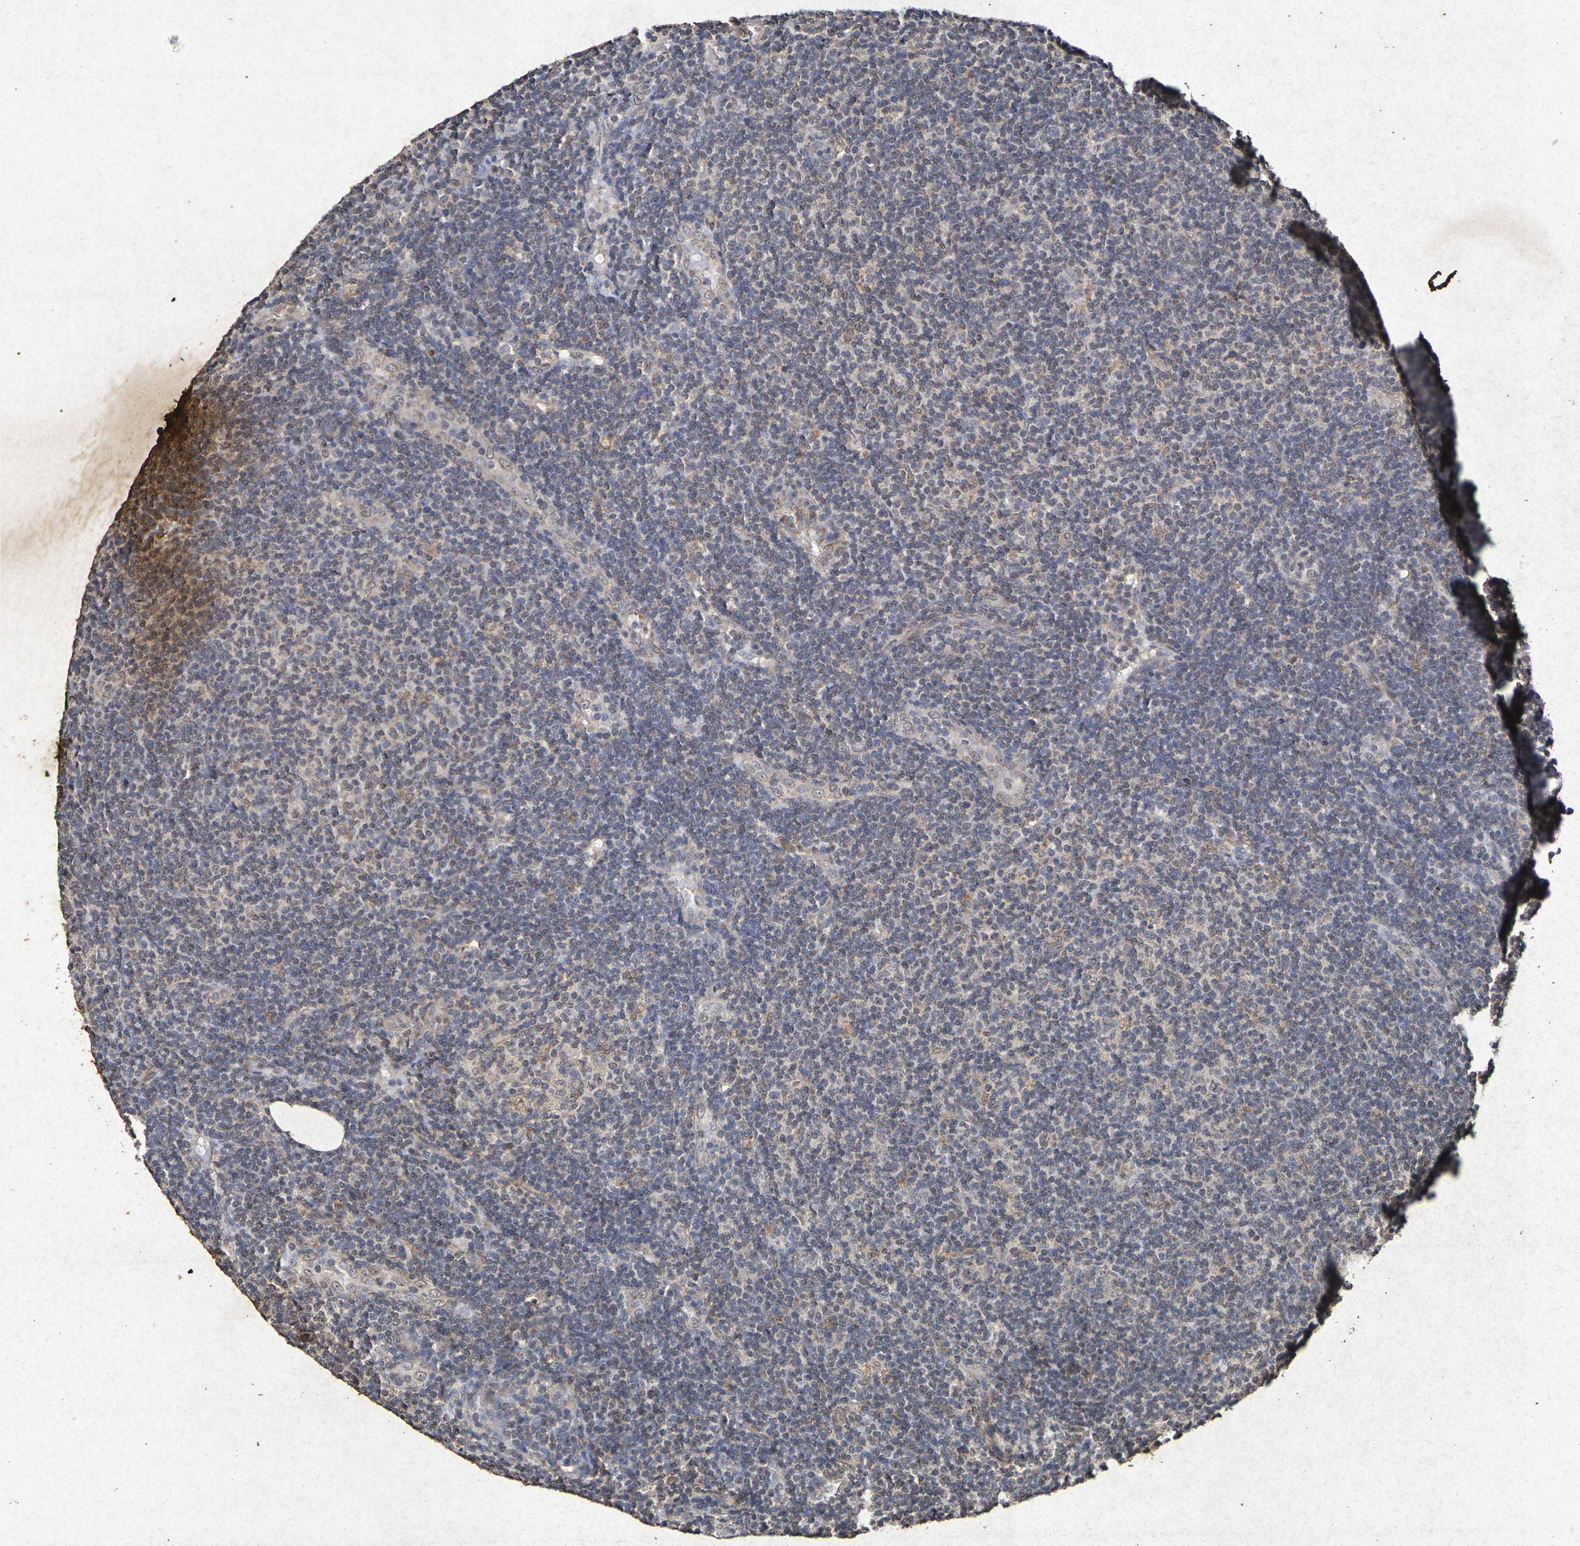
{"staining": {"intensity": "weak", "quantity": "25%-75%", "location": "cytoplasmic/membranous,nuclear"}, "tissue": "lymphoma", "cell_type": "Tumor cells", "image_type": "cancer", "snomed": [{"axis": "morphology", "description": "Malignant lymphoma, non-Hodgkin's type, Low grade"}, {"axis": "topography", "description": "Lymph node"}], "caption": "The image reveals immunohistochemical staining of lymphoma. There is weak cytoplasmic/membranous and nuclear expression is appreciated in about 25%-75% of tumor cells. Nuclei are stained in blue.", "gene": "GUCY1A2", "patient": {"sex": "male", "age": 83}}